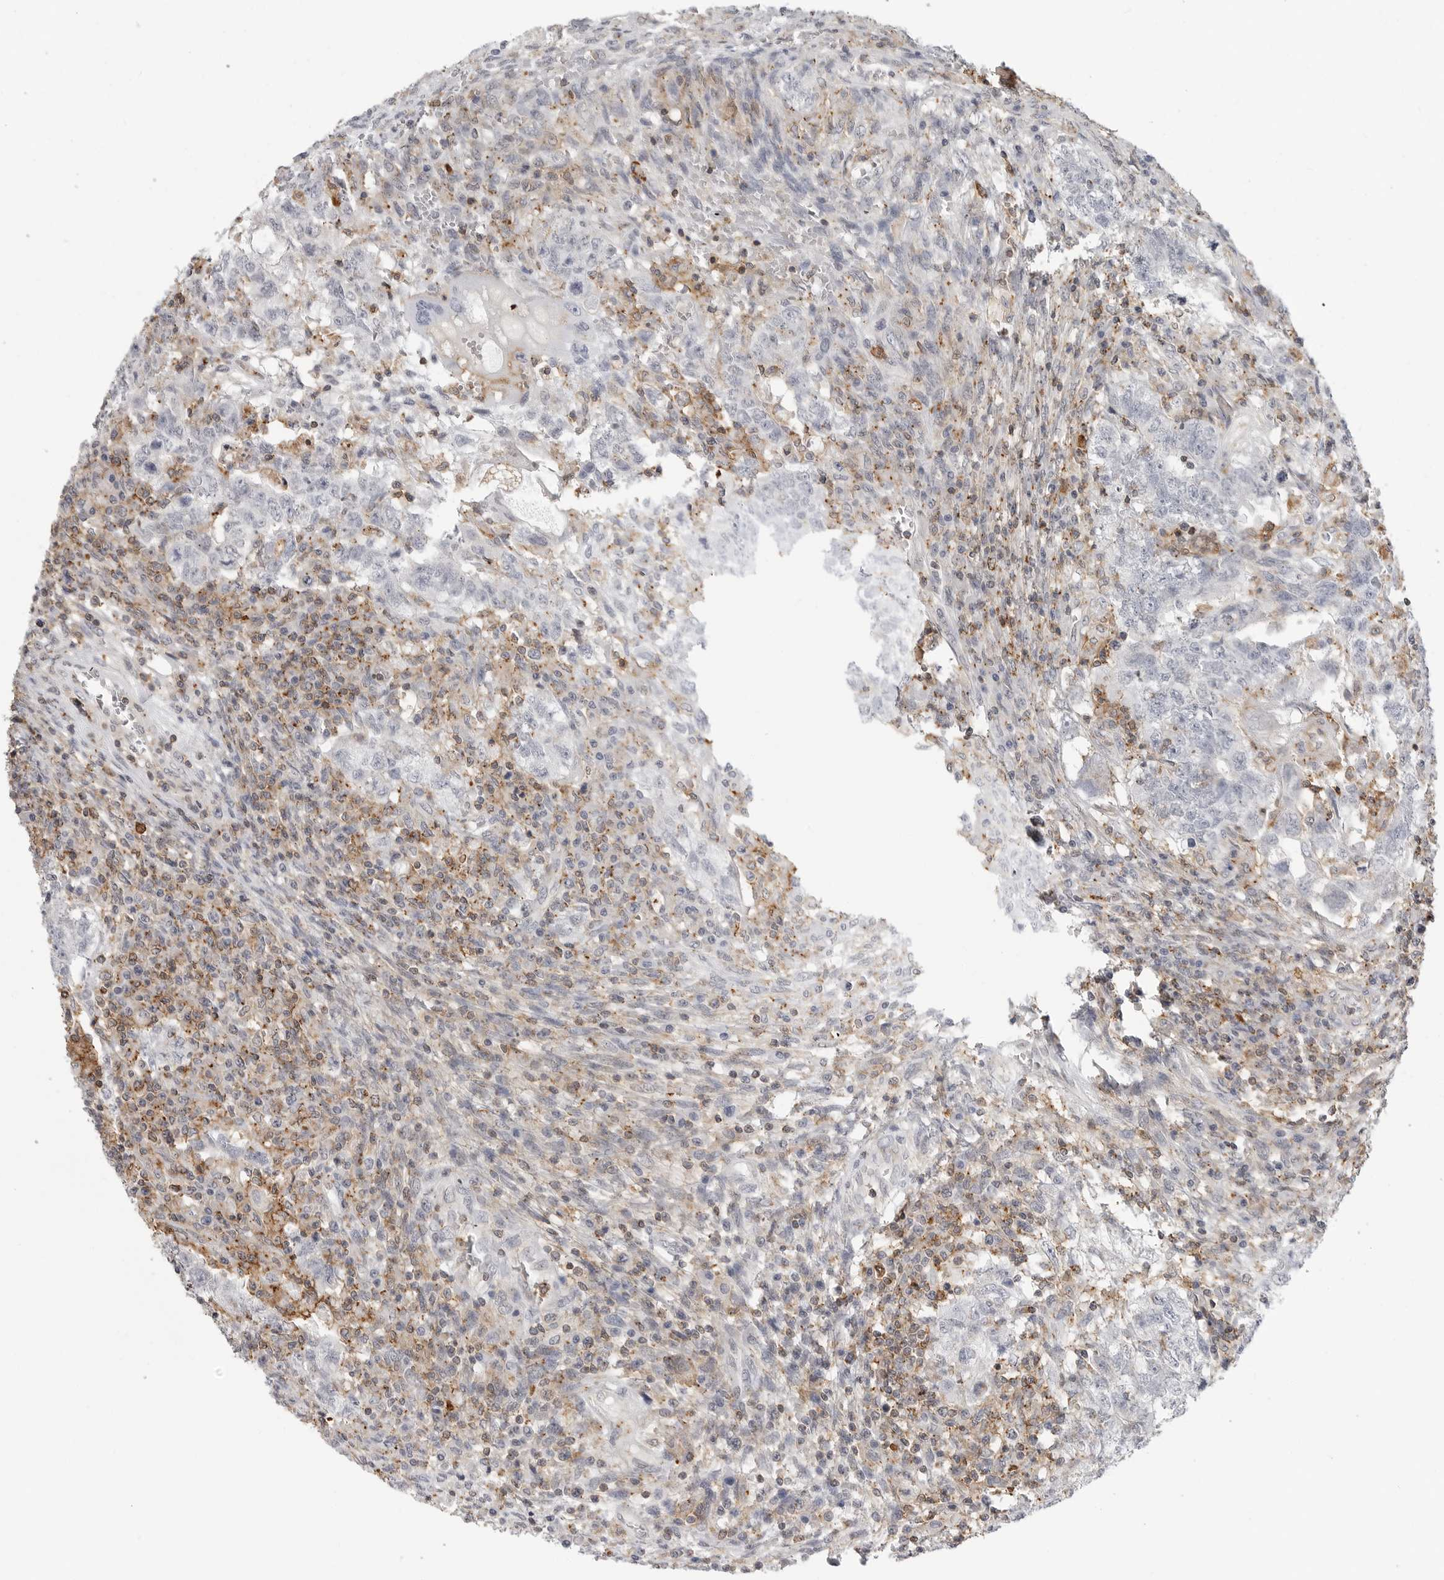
{"staining": {"intensity": "negative", "quantity": "none", "location": "none"}, "tissue": "testis cancer", "cell_type": "Tumor cells", "image_type": "cancer", "snomed": [{"axis": "morphology", "description": "Carcinoma, Embryonal, NOS"}, {"axis": "topography", "description": "Testis"}], "caption": "The micrograph exhibits no significant staining in tumor cells of testis cancer.", "gene": "ANXA11", "patient": {"sex": "male", "age": 26}}